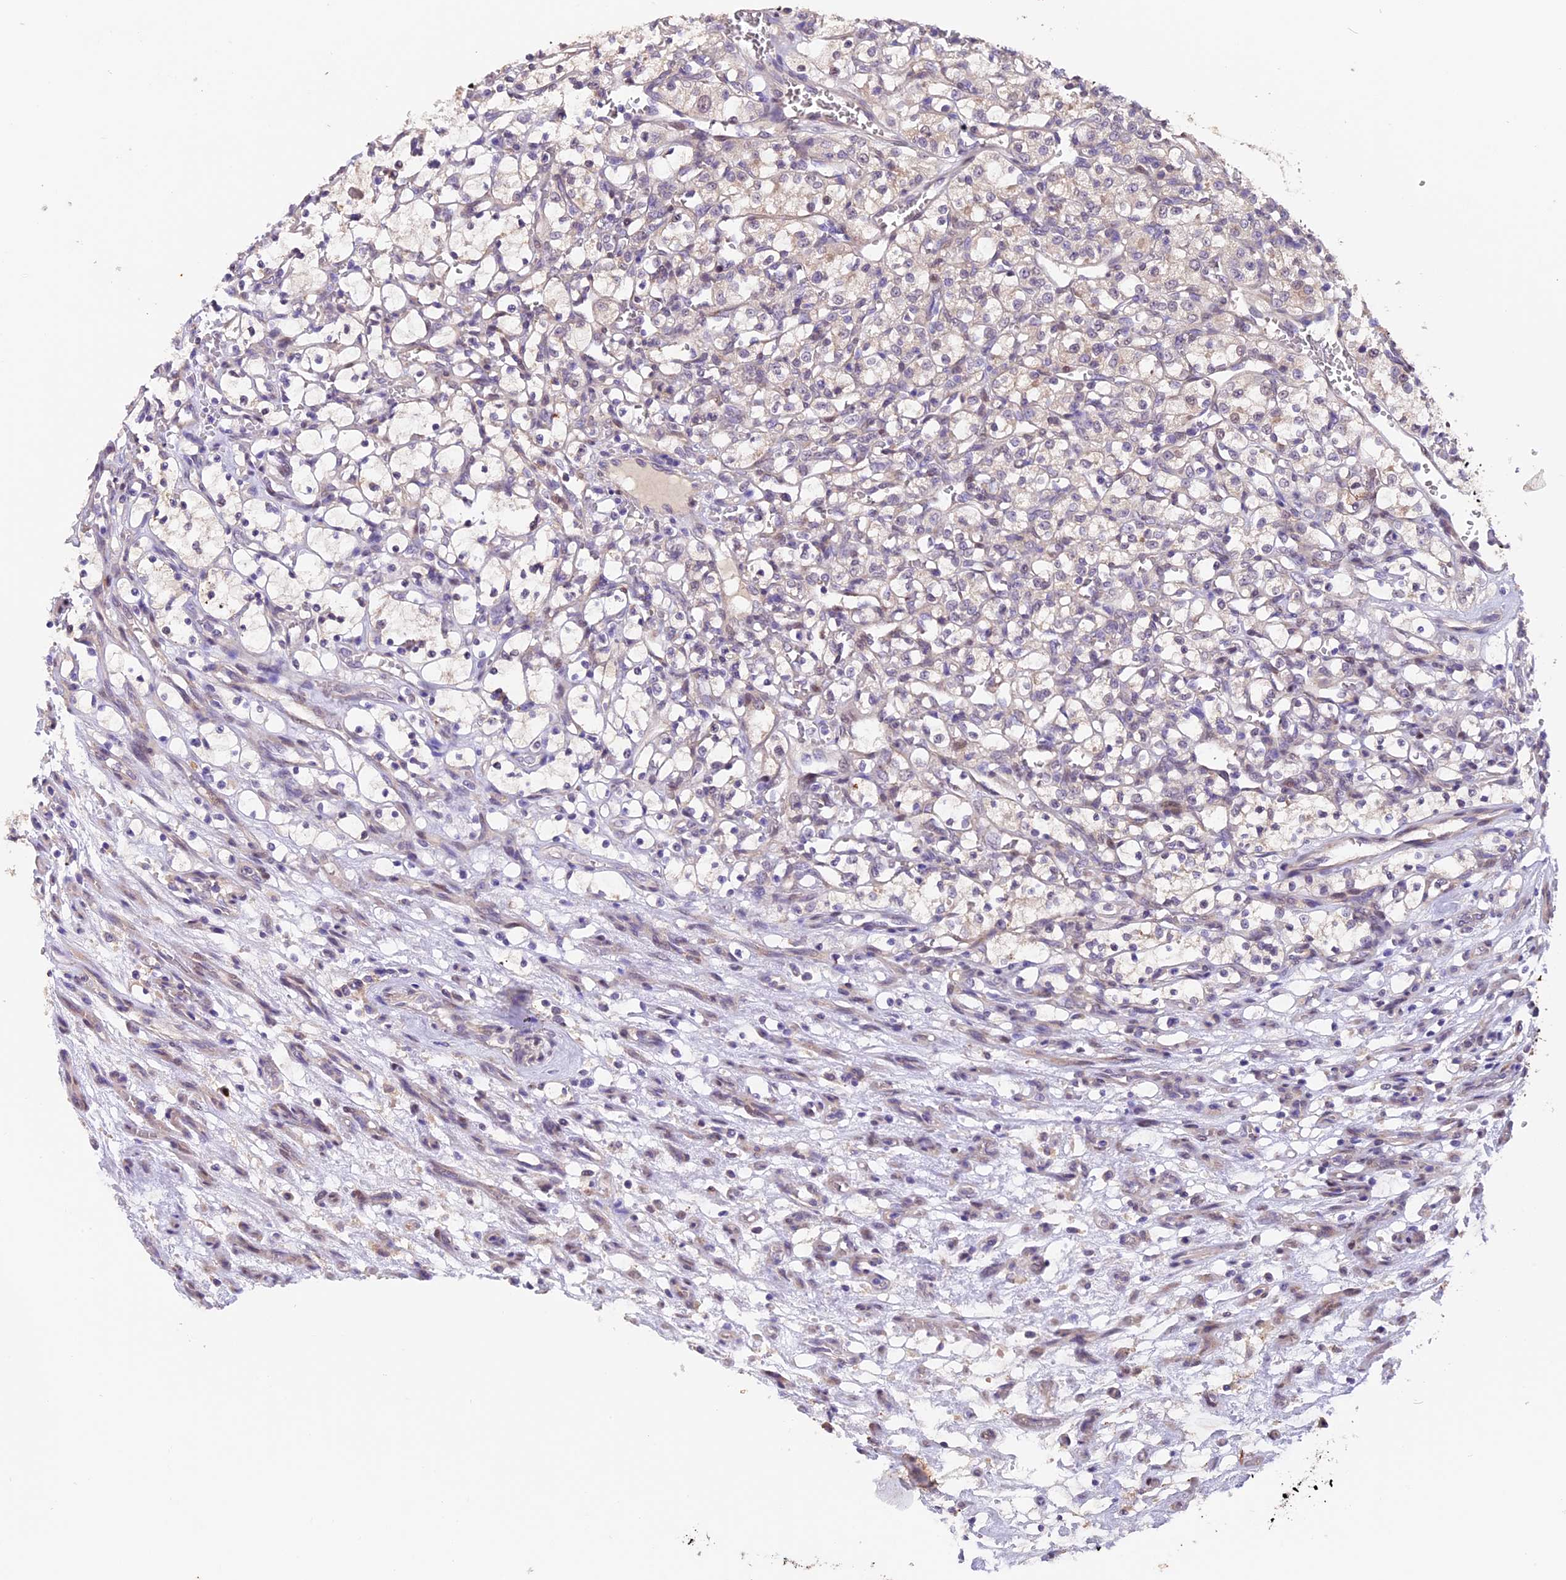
{"staining": {"intensity": "weak", "quantity": "<25%", "location": "cytoplasmic/membranous"}, "tissue": "renal cancer", "cell_type": "Tumor cells", "image_type": "cancer", "snomed": [{"axis": "morphology", "description": "Adenocarcinoma, NOS"}, {"axis": "topography", "description": "Kidney"}], "caption": "High power microscopy micrograph of an immunohistochemistry (IHC) histopathology image of renal cancer (adenocarcinoma), revealing no significant expression in tumor cells.", "gene": "NCK2", "patient": {"sex": "female", "age": 69}}